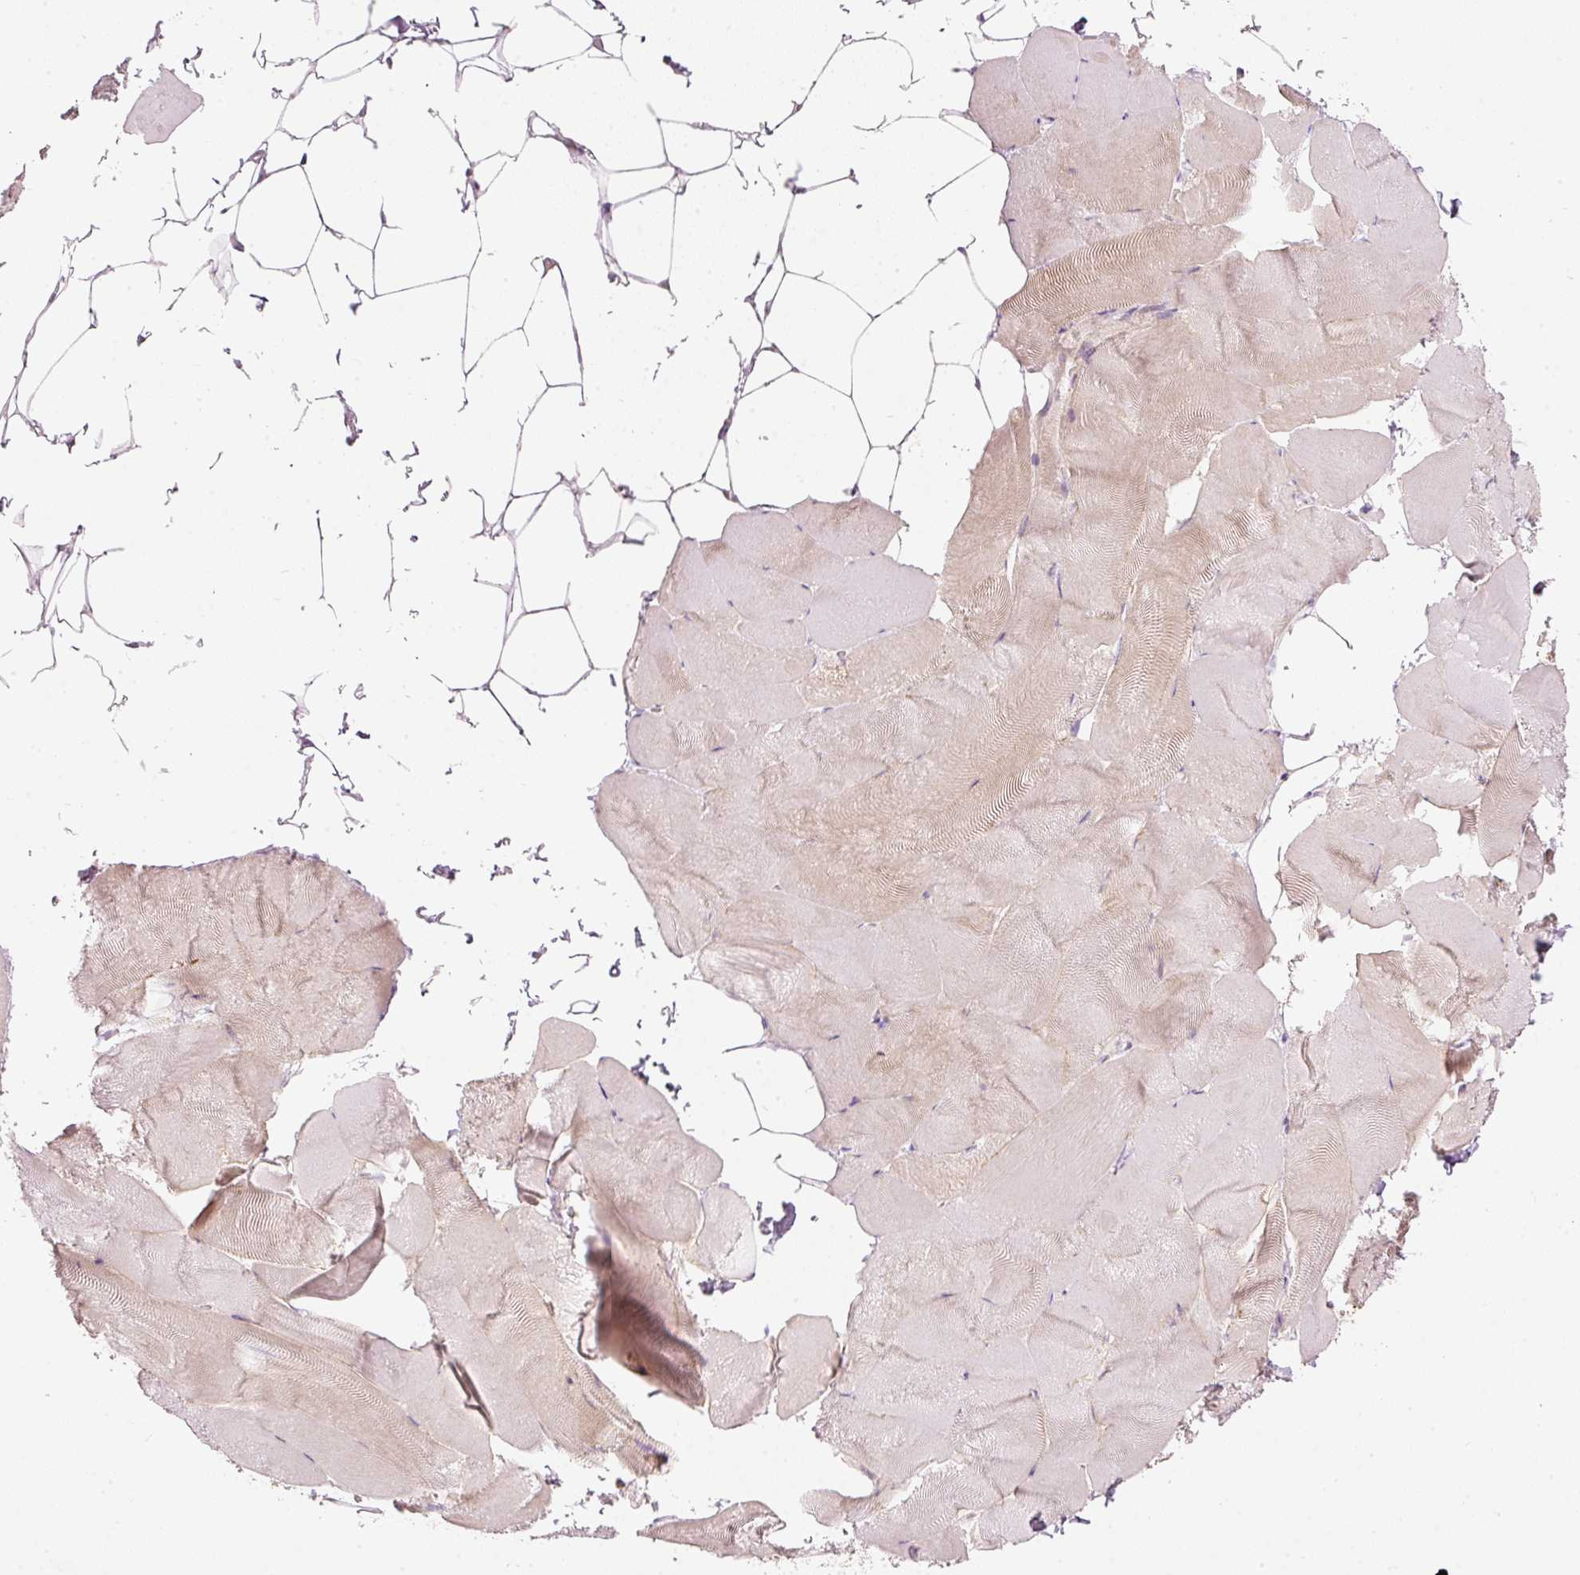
{"staining": {"intensity": "weak", "quantity": "25%-75%", "location": "cytoplasmic/membranous"}, "tissue": "skeletal muscle", "cell_type": "Myocytes", "image_type": "normal", "snomed": [{"axis": "morphology", "description": "Normal tissue, NOS"}, {"axis": "topography", "description": "Skeletal muscle"}], "caption": "Brown immunohistochemical staining in unremarkable human skeletal muscle demonstrates weak cytoplasmic/membranous positivity in about 25%-75% of myocytes.", "gene": "MTHFD2", "patient": {"sex": "female", "age": 64}}